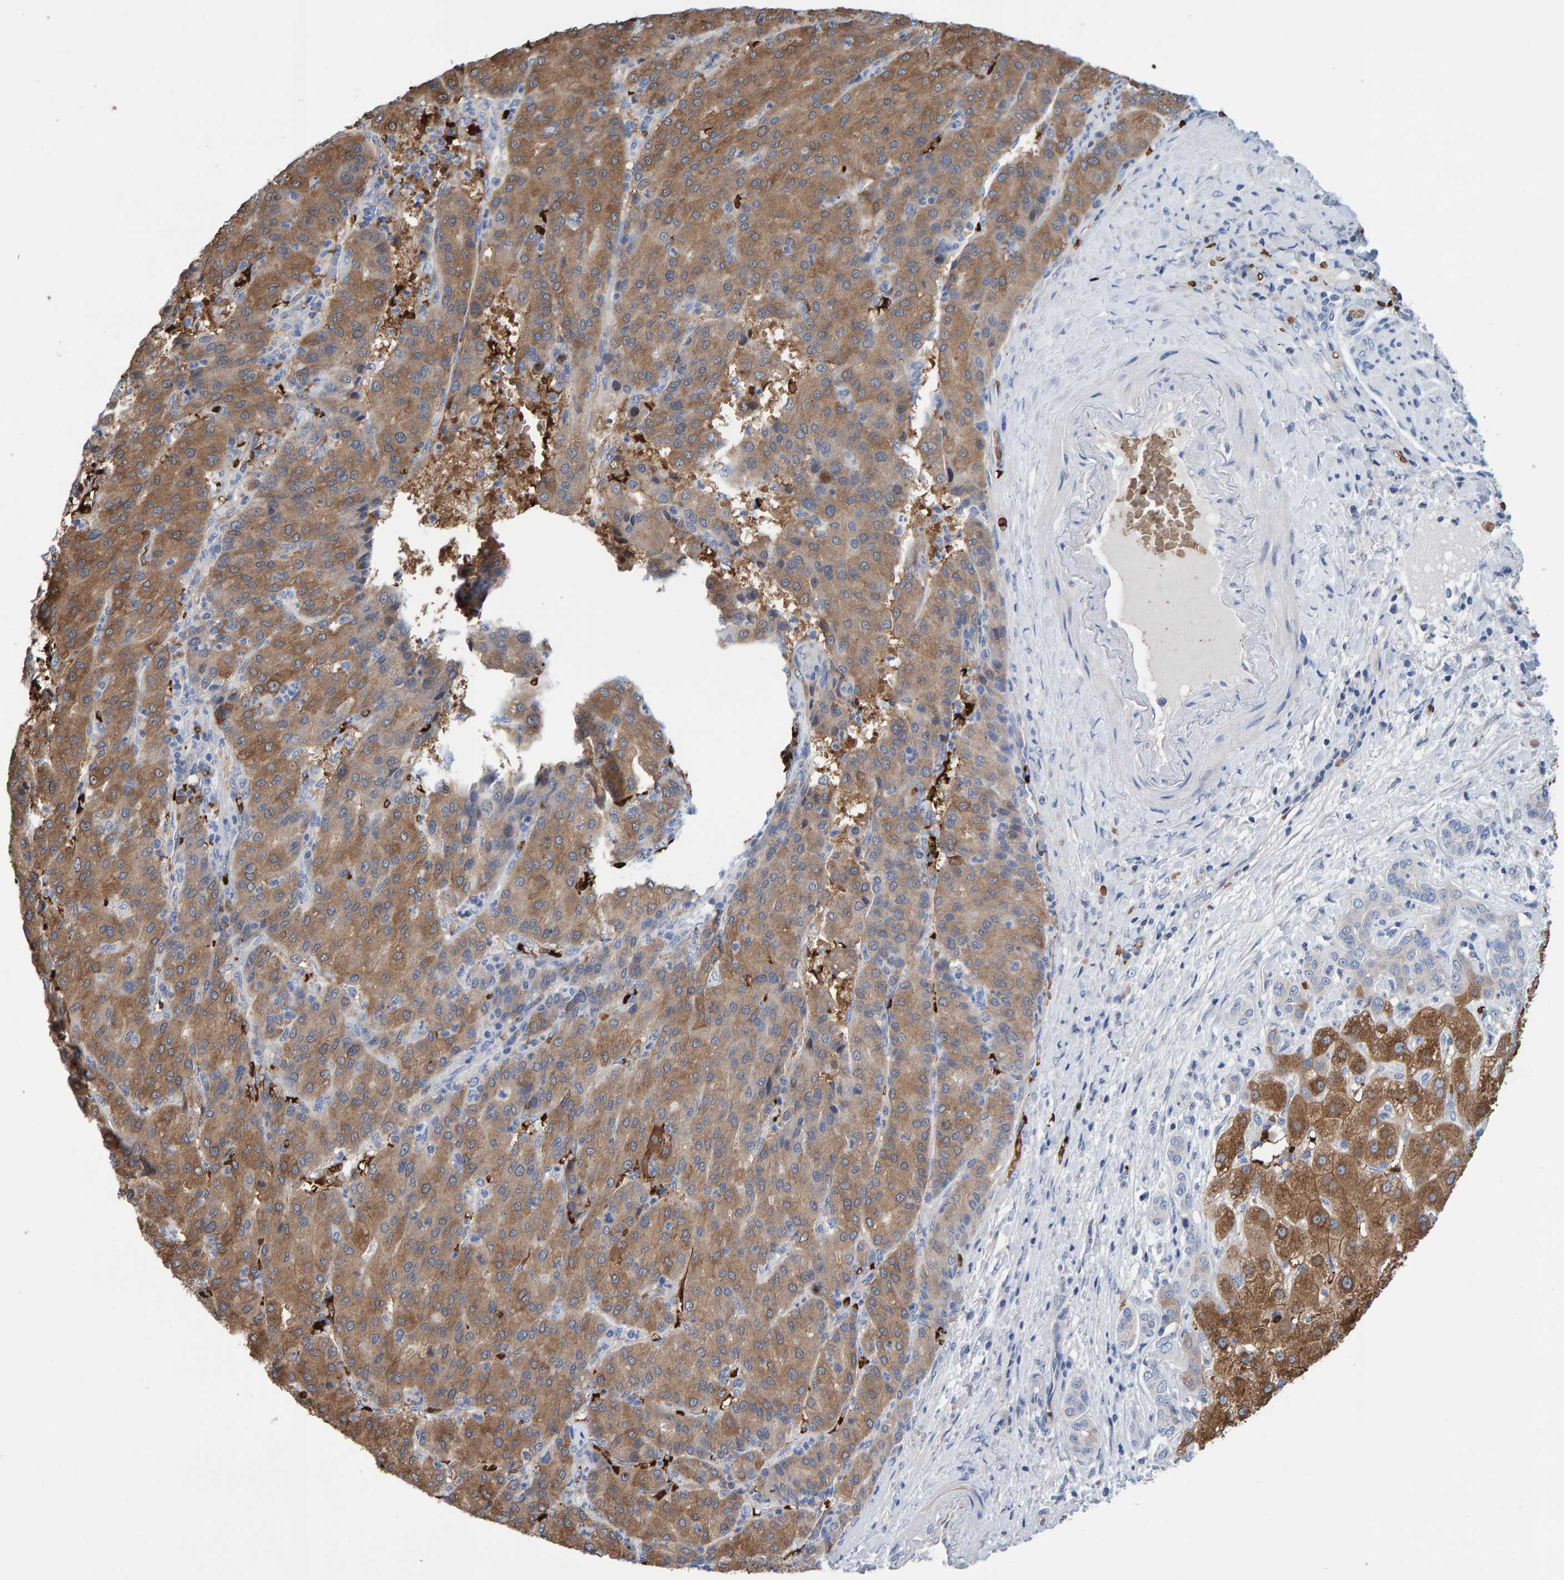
{"staining": {"intensity": "moderate", "quantity": ">75%", "location": "cytoplasmic/membranous"}, "tissue": "liver cancer", "cell_type": "Tumor cells", "image_type": "cancer", "snomed": [{"axis": "morphology", "description": "Carcinoma, Hepatocellular, NOS"}, {"axis": "topography", "description": "Liver"}], "caption": "High-power microscopy captured an immunohistochemistry image of liver cancer, revealing moderate cytoplasmic/membranous staining in approximately >75% of tumor cells.", "gene": "VPS9D1", "patient": {"sex": "male", "age": 65}}